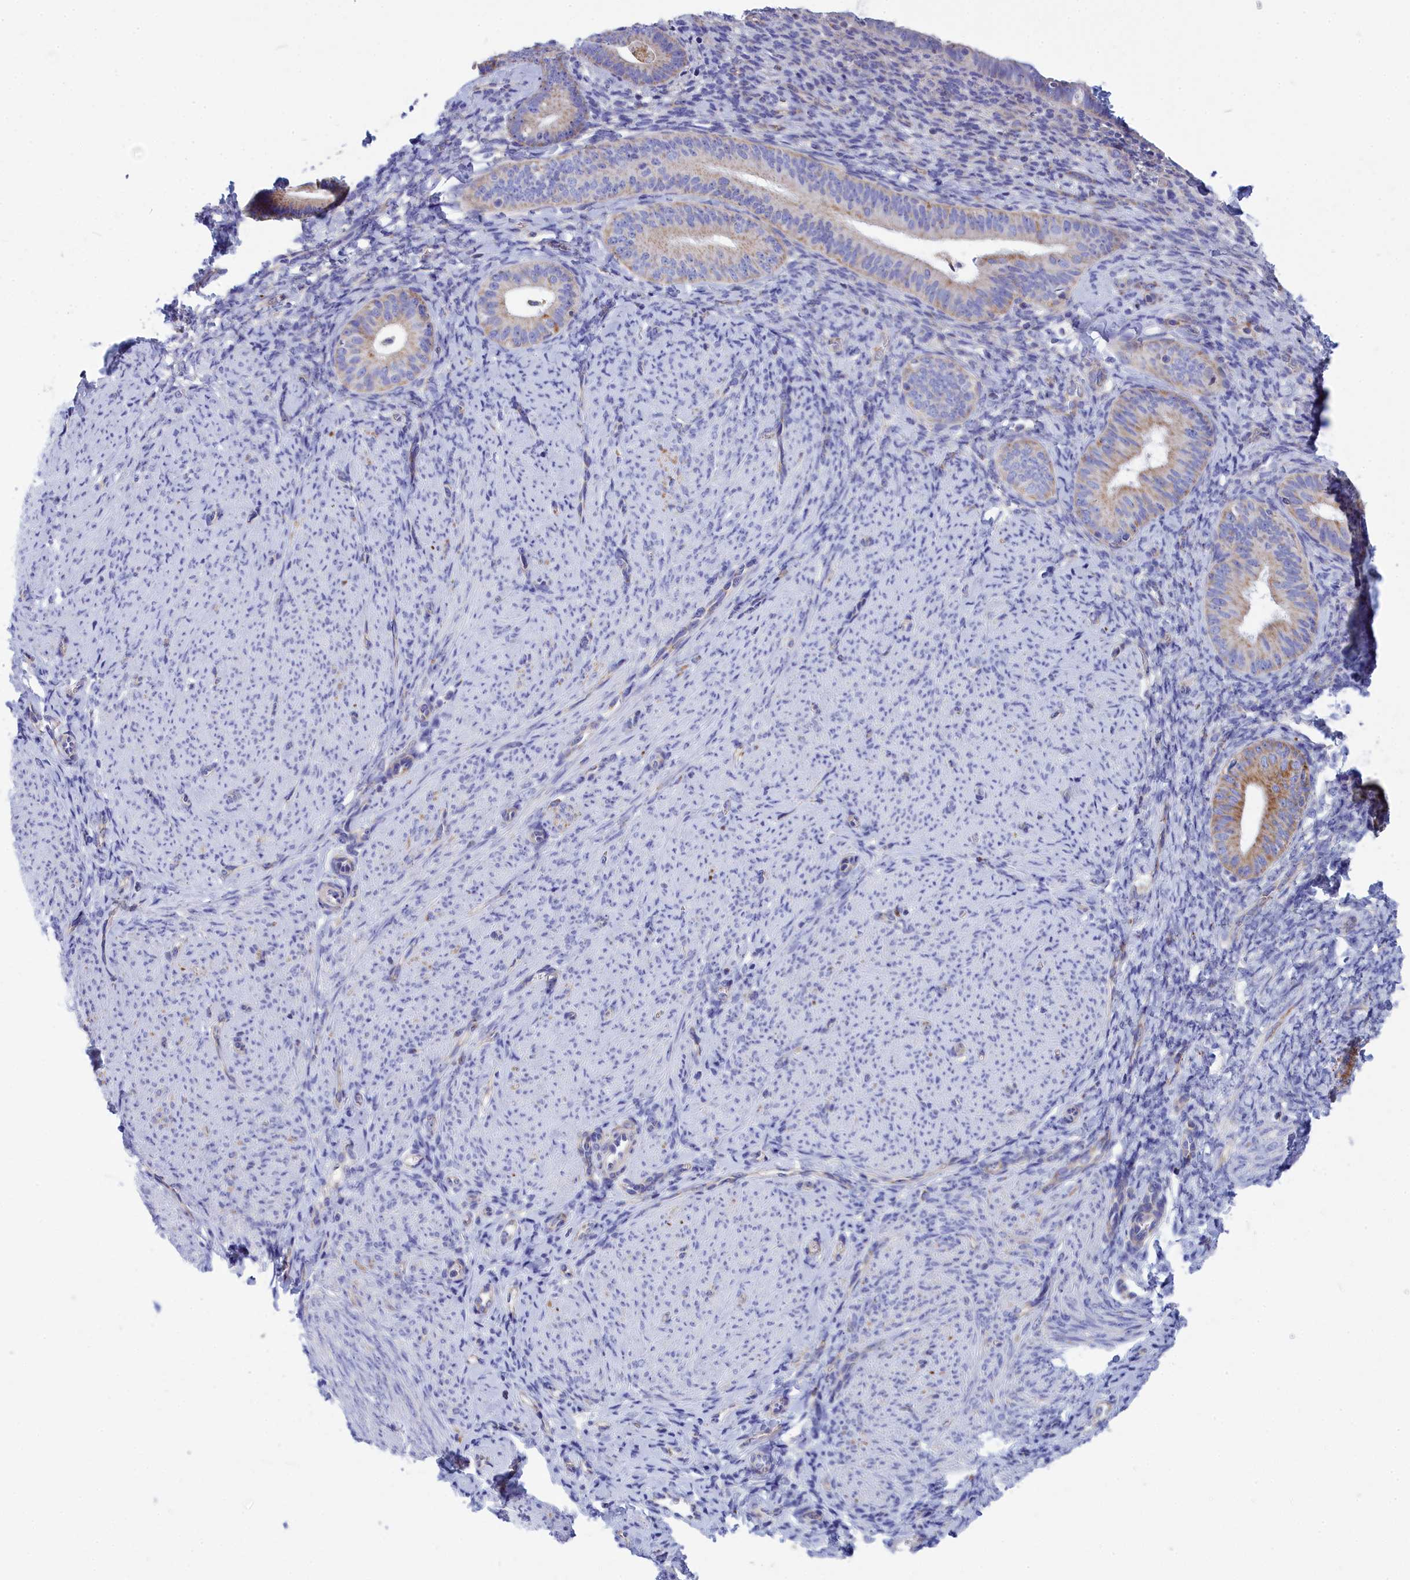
{"staining": {"intensity": "negative", "quantity": "none", "location": "none"}, "tissue": "endometrium", "cell_type": "Cells in endometrial stroma", "image_type": "normal", "snomed": [{"axis": "morphology", "description": "Normal tissue, NOS"}, {"axis": "topography", "description": "Endometrium"}], "caption": "An IHC image of benign endometrium is shown. There is no staining in cells in endometrial stroma of endometrium.", "gene": "CCRL2", "patient": {"sex": "female", "age": 65}}